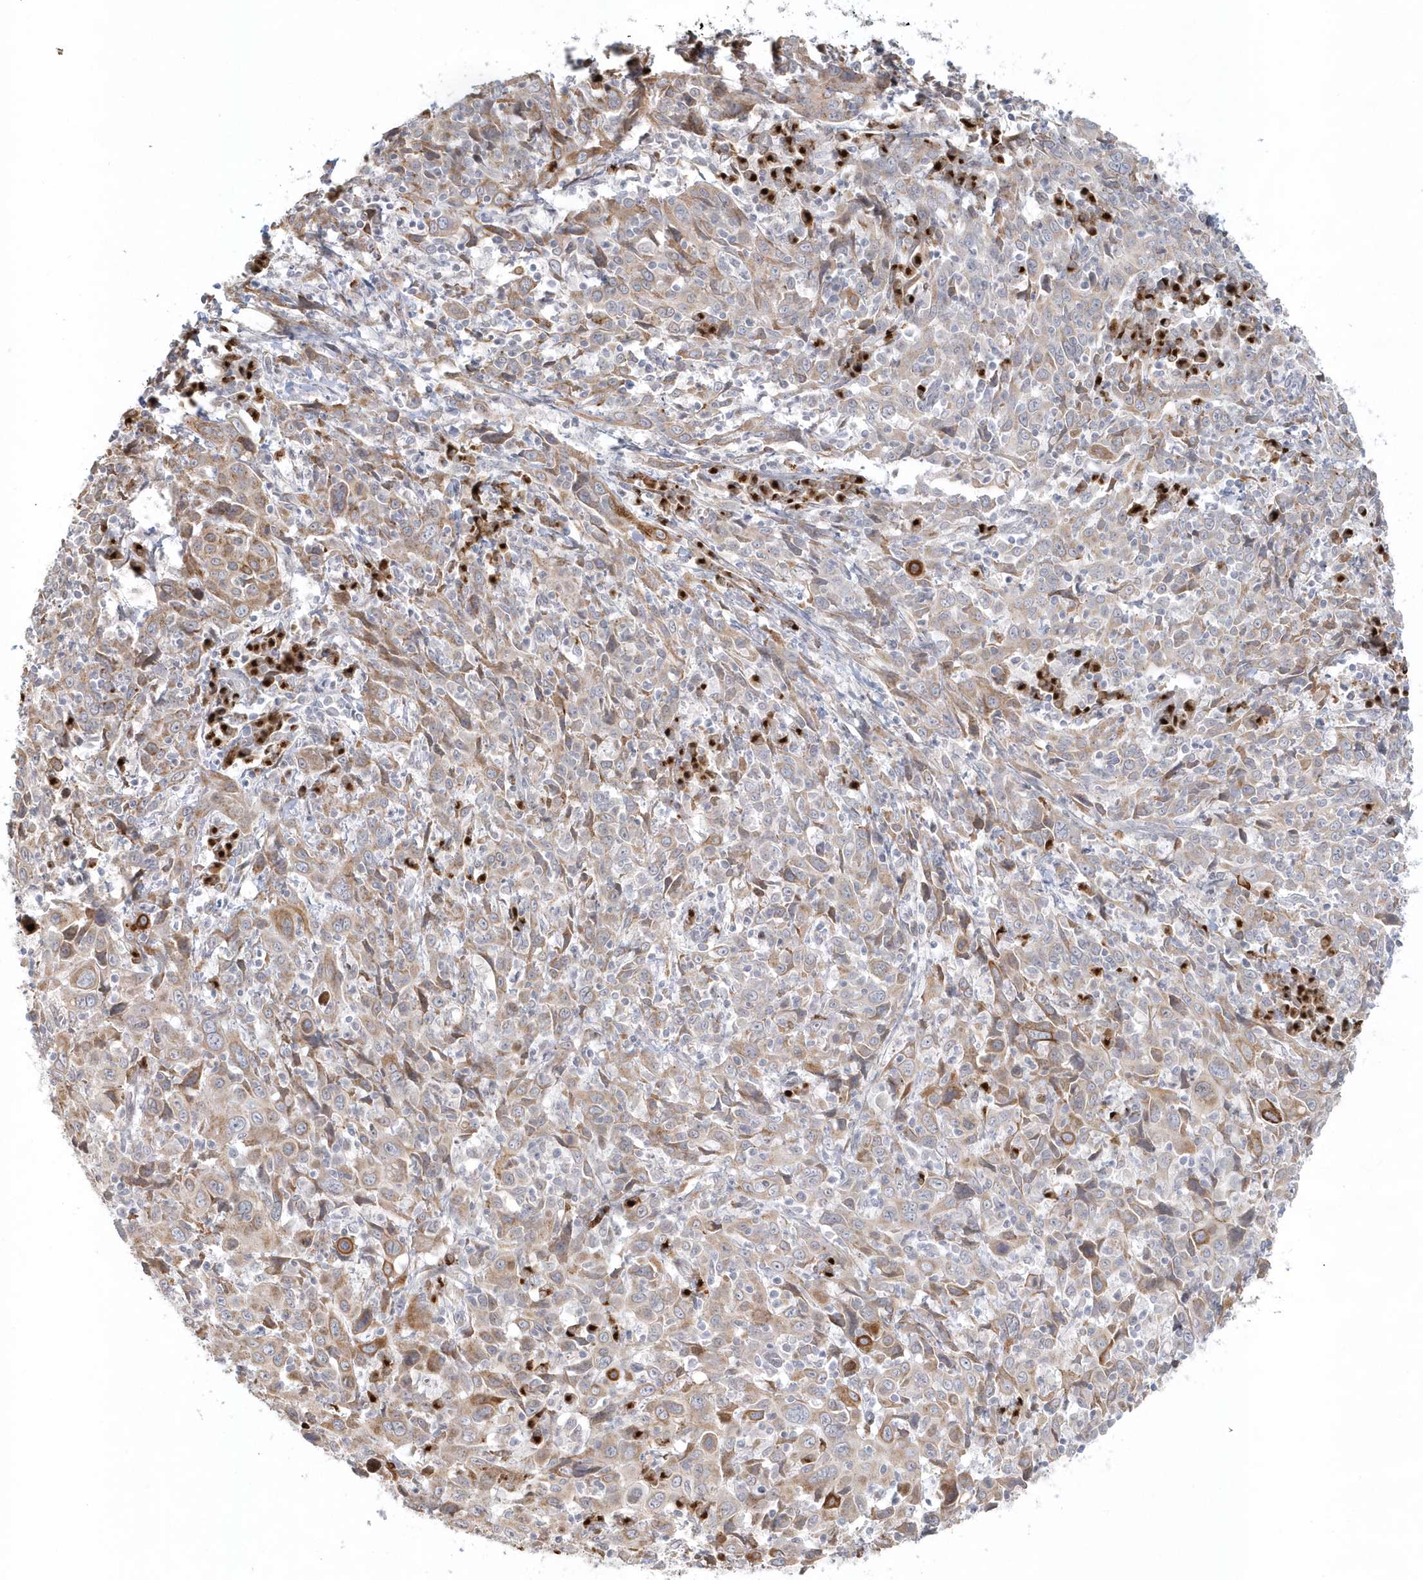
{"staining": {"intensity": "moderate", "quantity": ">75%", "location": "cytoplasmic/membranous"}, "tissue": "cervical cancer", "cell_type": "Tumor cells", "image_type": "cancer", "snomed": [{"axis": "morphology", "description": "Squamous cell carcinoma, NOS"}, {"axis": "topography", "description": "Cervix"}], "caption": "Cervical cancer (squamous cell carcinoma) stained with immunohistochemistry shows moderate cytoplasmic/membranous staining in approximately >75% of tumor cells.", "gene": "DHFR", "patient": {"sex": "female", "age": 46}}